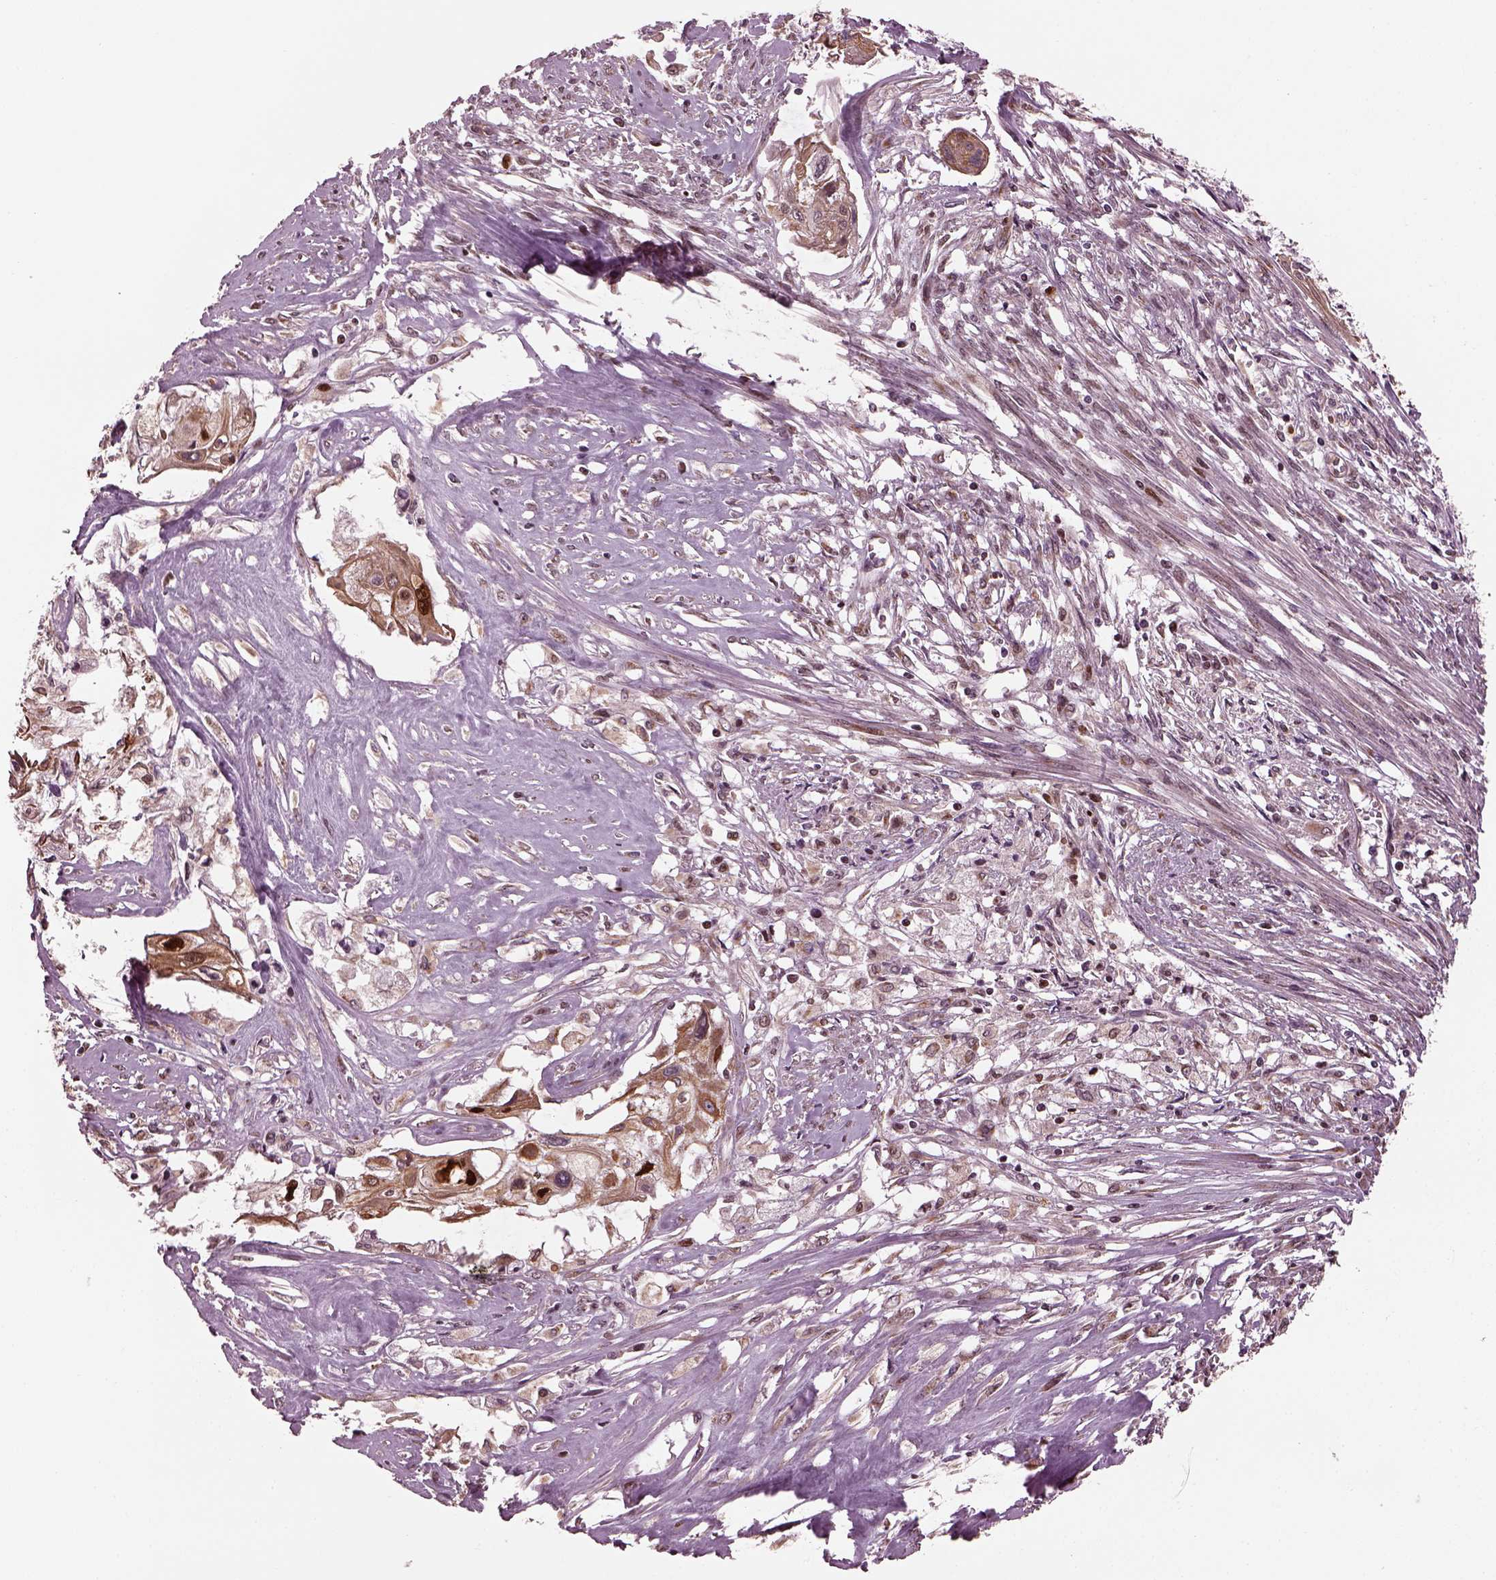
{"staining": {"intensity": "moderate", "quantity": "25%-75%", "location": "cytoplasmic/membranous"}, "tissue": "cervical cancer", "cell_type": "Tumor cells", "image_type": "cancer", "snomed": [{"axis": "morphology", "description": "Squamous cell carcinoma, NOS"}, {"axis": "topography", "description": "Cervix"}], "caption": "Moderate cytoplasmic/membranous expression is identified in about 25%-75% of tumor cells in cervical squamous cell carcinoma.", "gene": "RUFY3", "patient": {"sex": "female", "age": 49}}